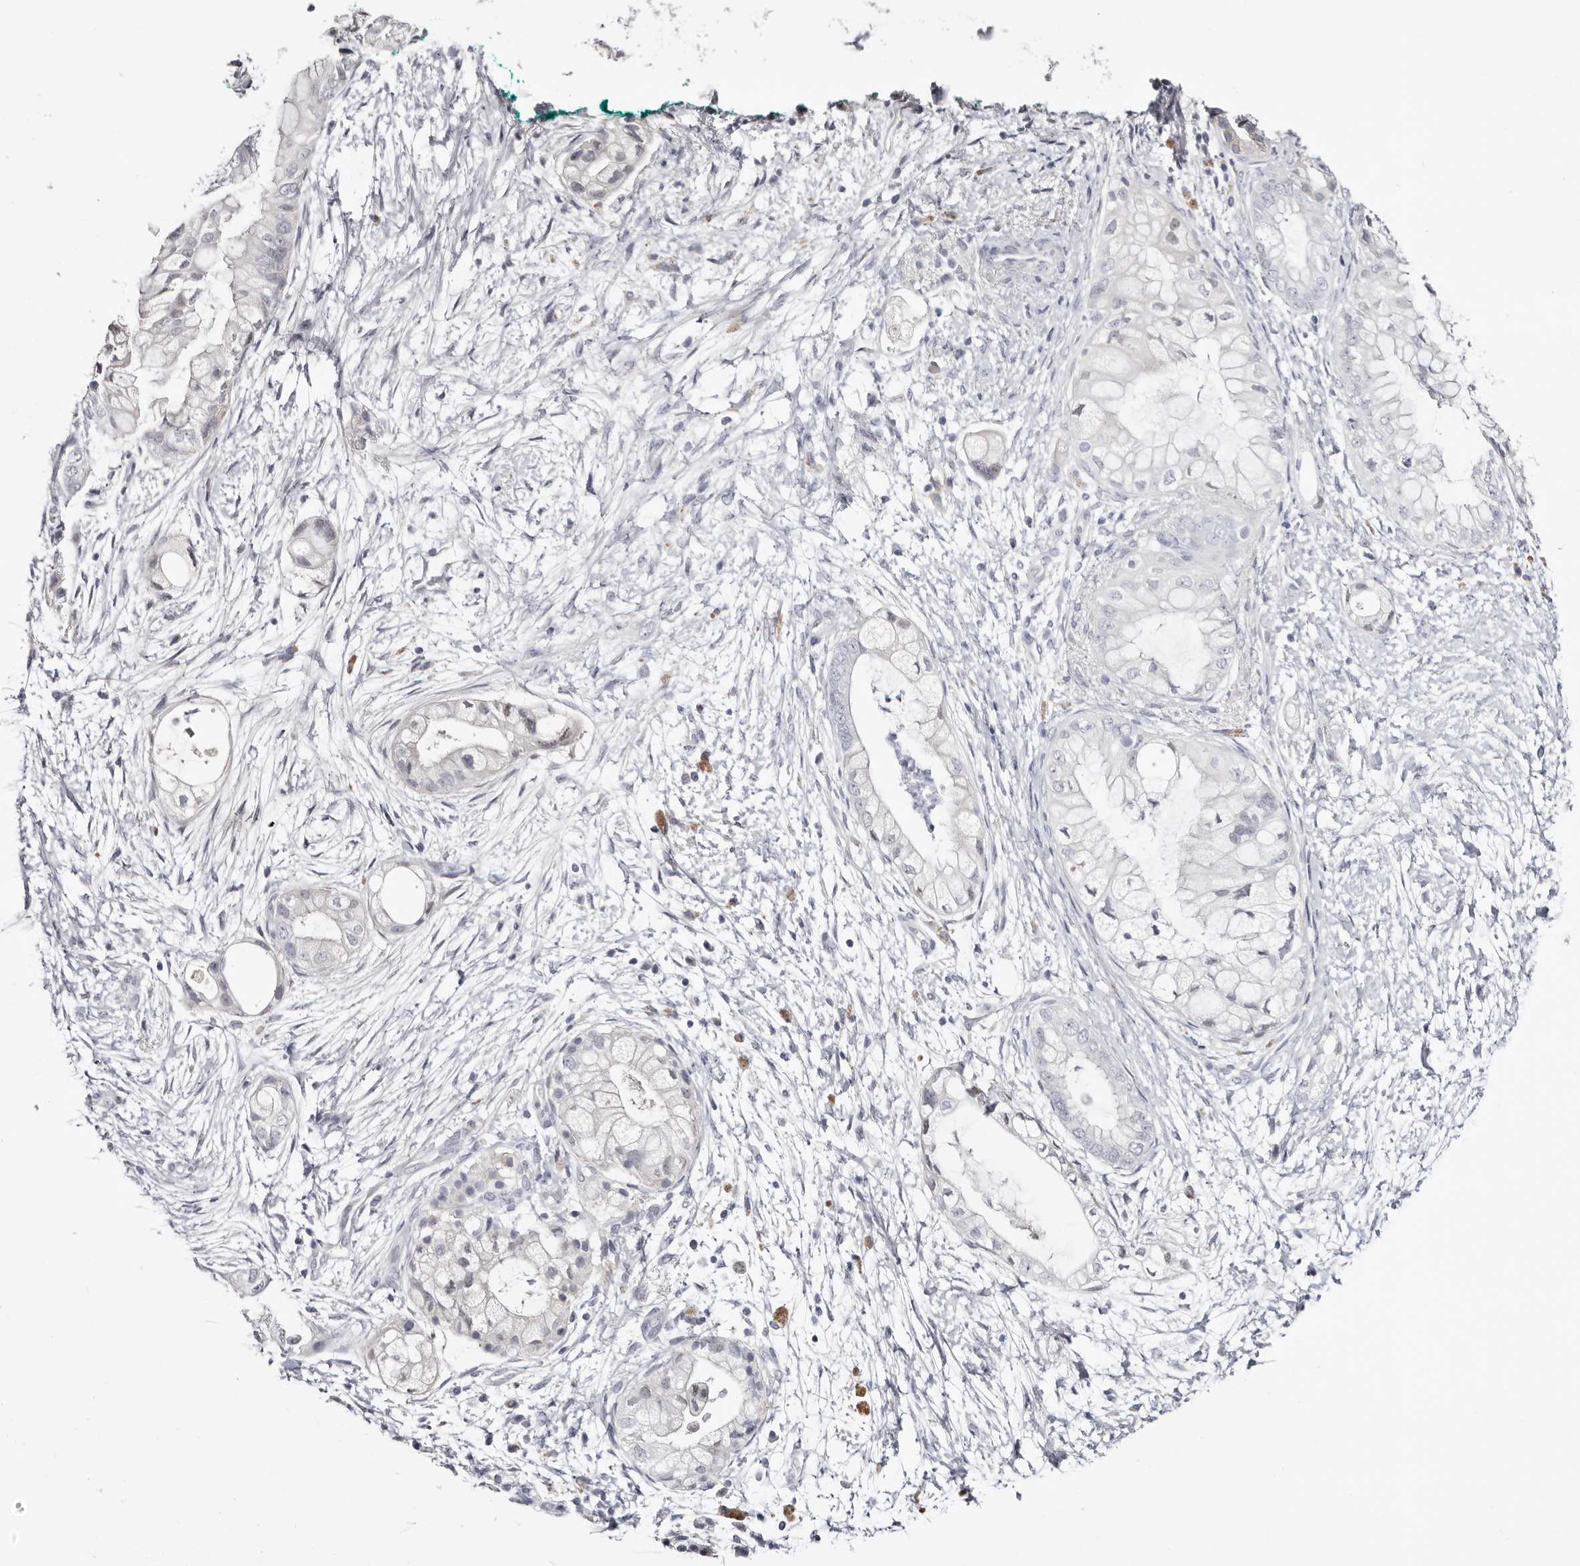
{"staining": {"intensity": "negative", "quantity": "none", "location": "none"}, "tissue": "pancreatic cancer", "cell_type": "Tumor cells", "image_type": "cancer", "snomed": [{"axis": "morphology", "description": "Adenocarcinoma, NOS"}, {"axis": "topography", "description": "Pancreas"}], "caption": "This is an immunohistochemistry (IHC) photomicrograph of pancreatic cancer. There is no expression in tumor cells.", "gene": "AKNAD1", "patient": {"sex": "male", "age": 53}}